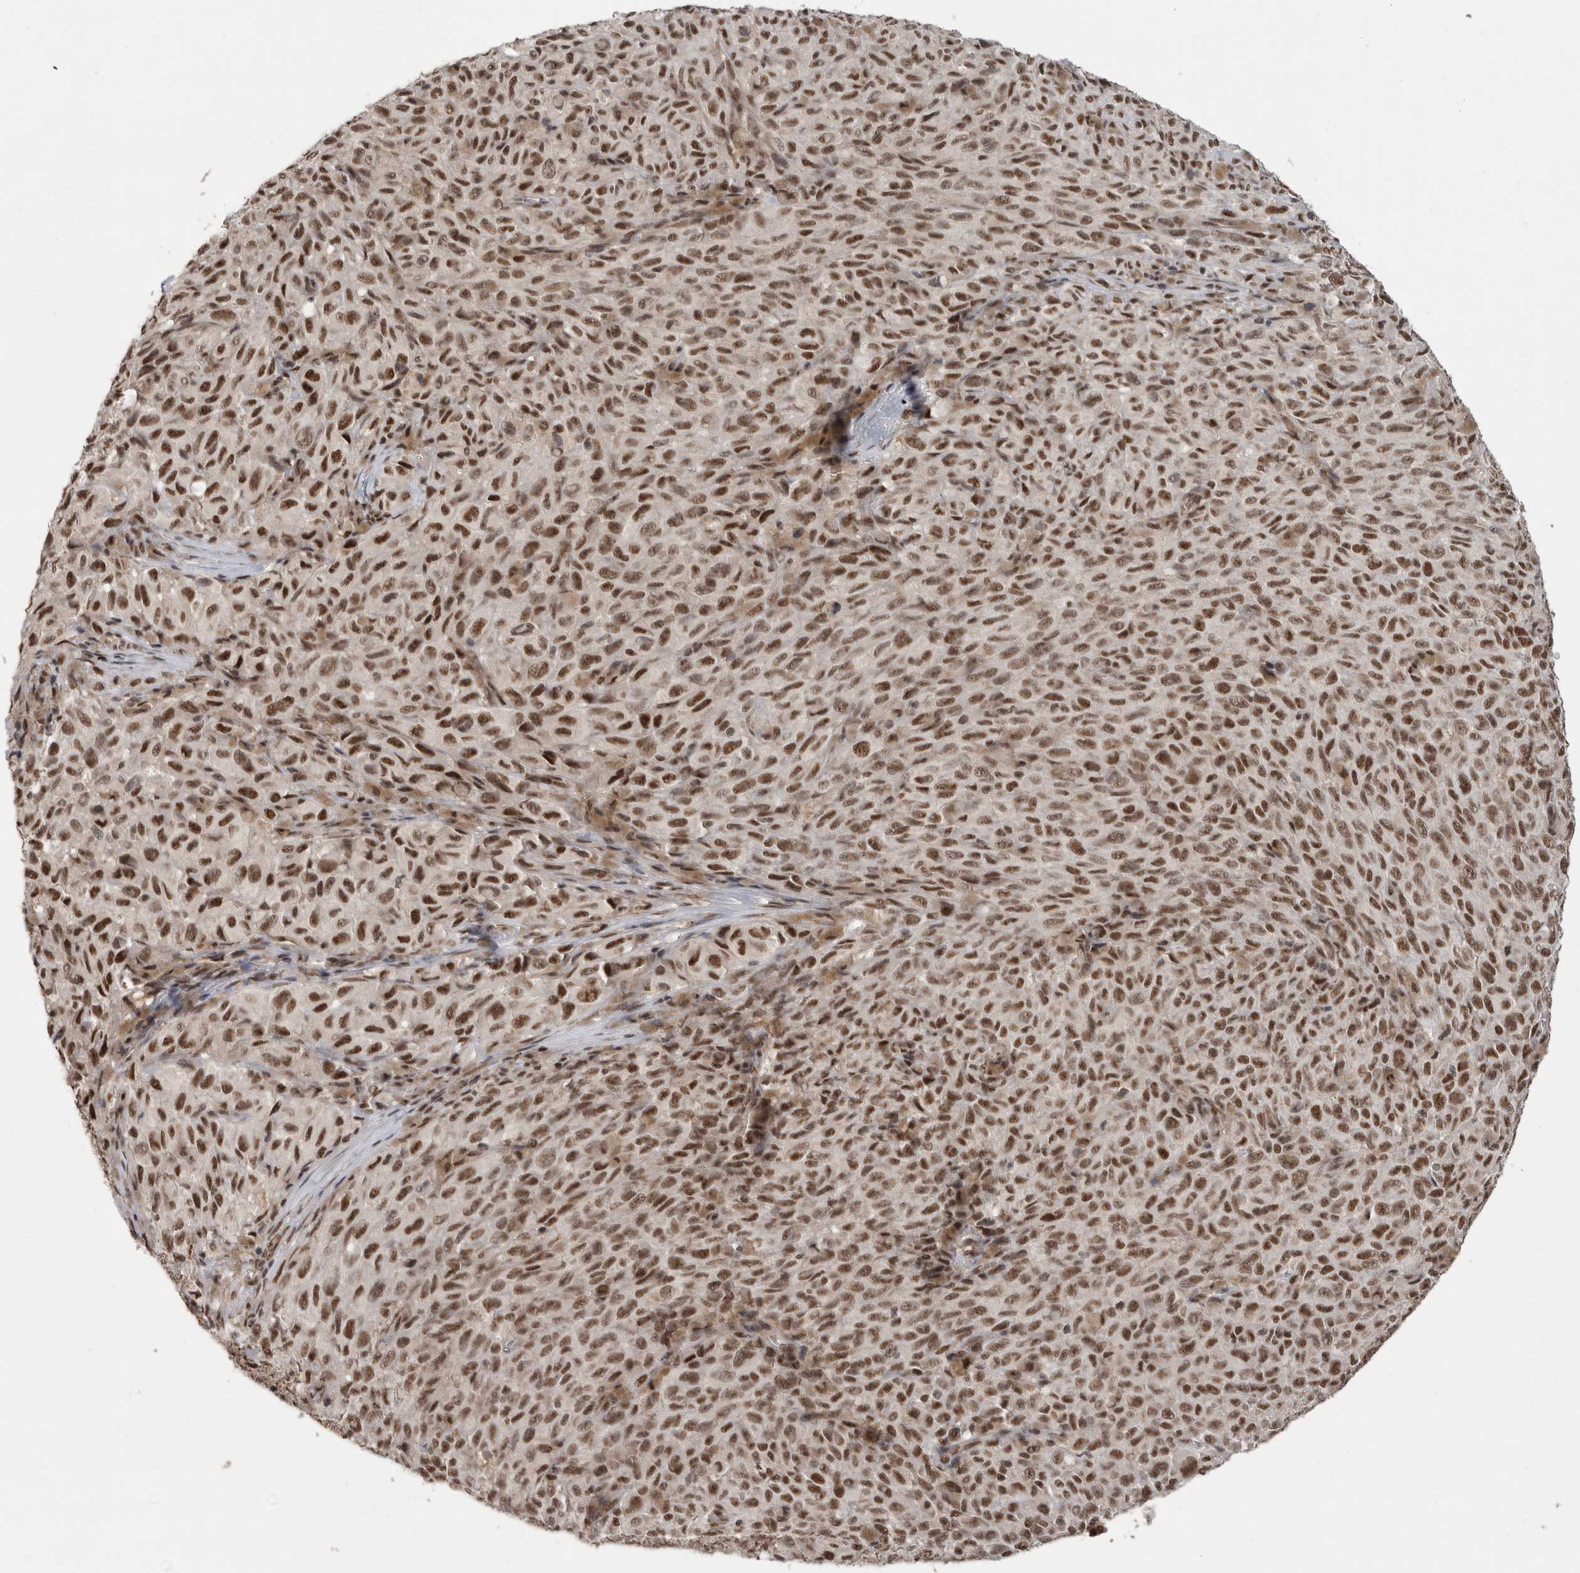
{"staining": {"intensity": "moderate", "quantity": ">75%", "location": "nuclear"}, "tissue": "melanoma", "cell_type": "Tumor cells", "image_type": "cancer", "snomed": [{"axis": "morphology", "description": "Malignant melanoma, NOS"}, {"axis": "topography", "description": "Skin"}], "caption": "Melanoma stained with IHC shows moderate nuclear staining in about >75% of tumor cells. (brown staining indicates protein expression, while blue staining denotes nuclei).", "gene": "PPP1R10", "patient": {"sex": "female", "age": 82}}